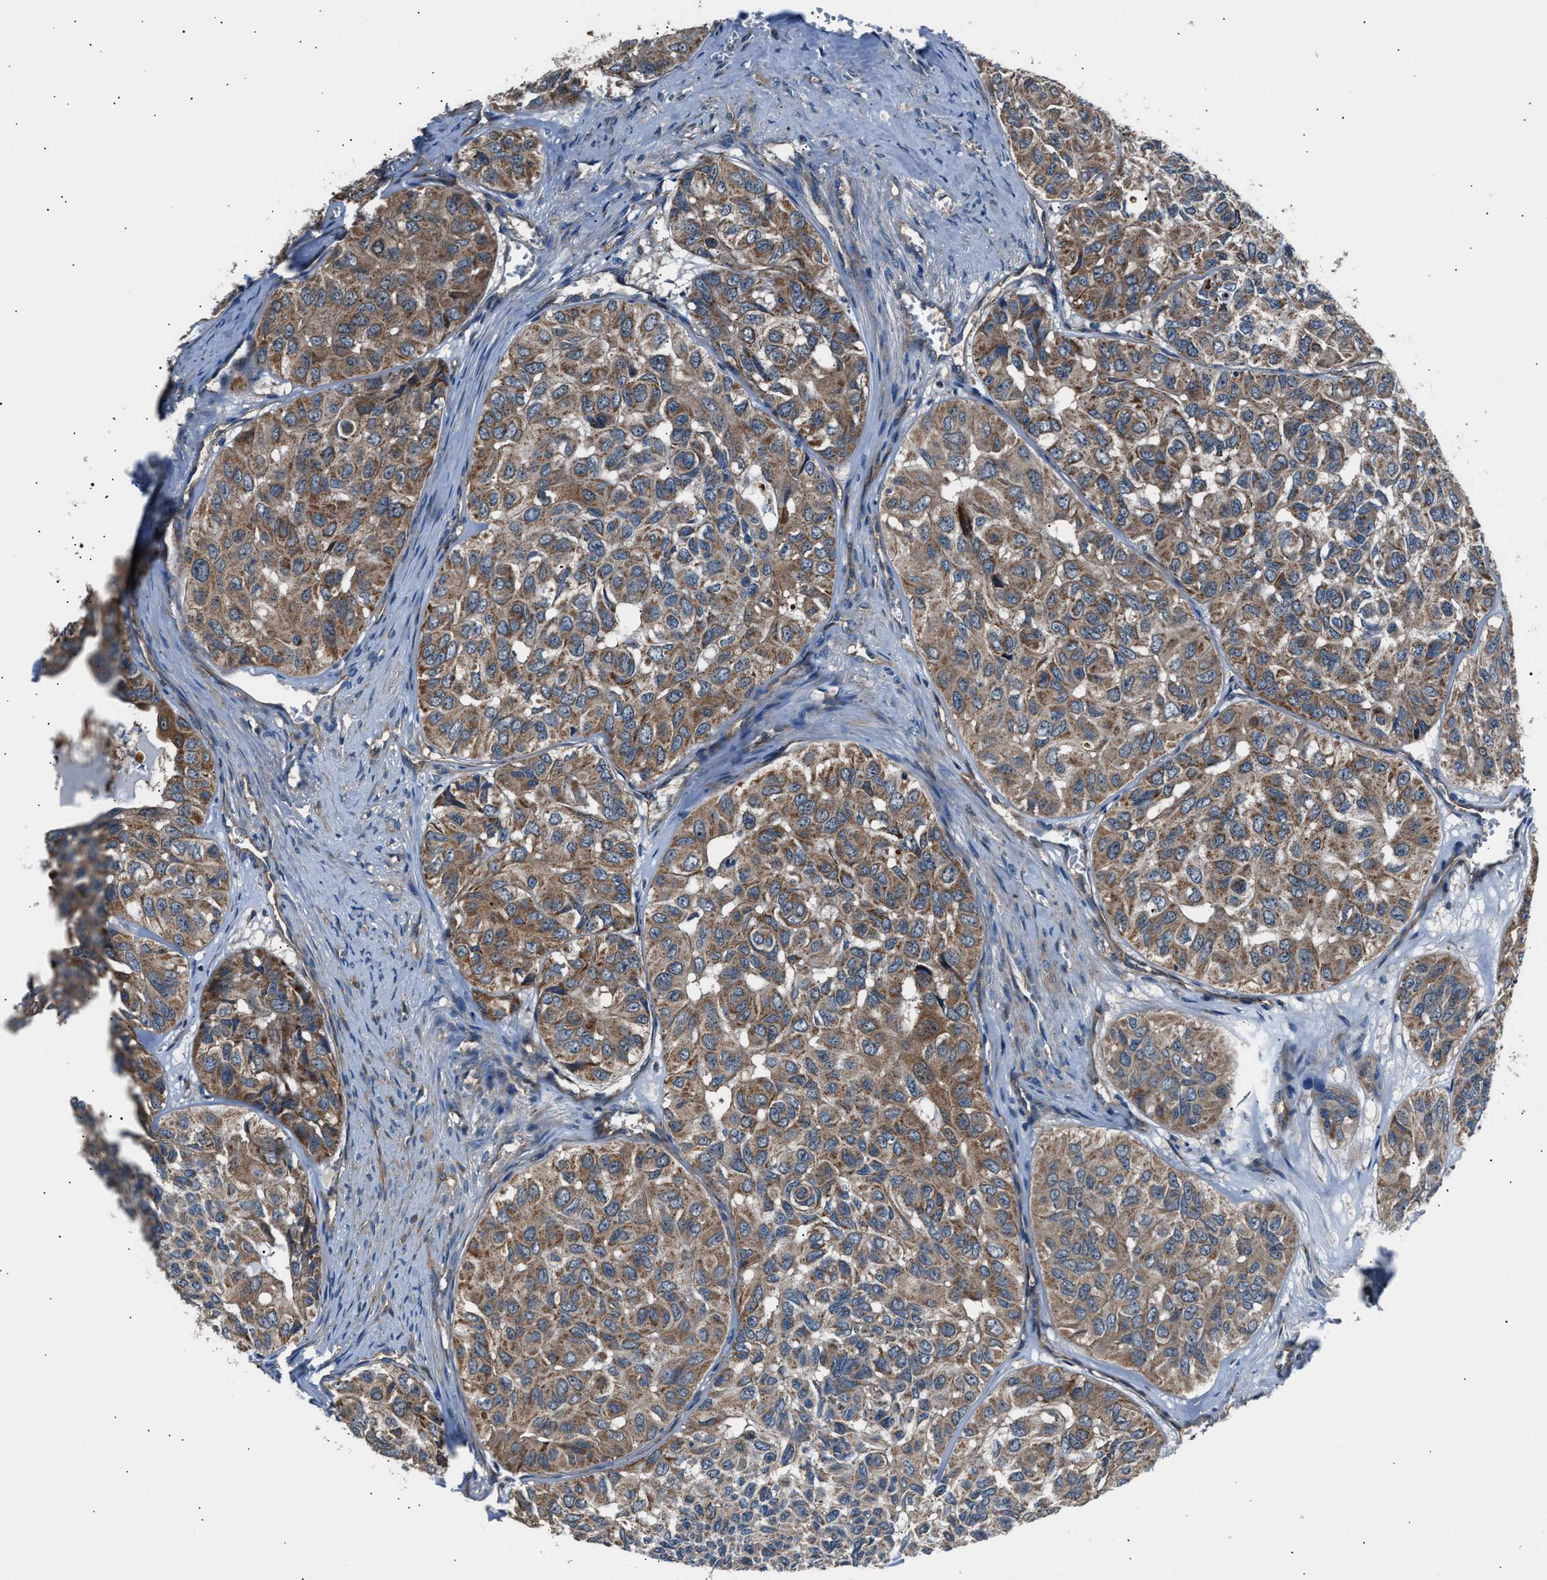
{"staining": {"intensity": "moderate", "quantity": ">75%", "location": "cytoplasmic/membranous"}, "tissue": "head and neck cancer", "cell_type": "Tumor cells", "image_type": "cancer", "snomed": [{"axis": "morphology", "description": "Adenocarcinoma, NOS"}, {"axis": "topography", "description": "Salivary gland, NOS"}, {"axis": "topography", "description": "Head-Neck"}], "caption": "High-magnification brightfield microscopy of adenocarcinoma (head and neck) stained with DAB (brown) and counterstained with hematoxylin (blue). tumor cells exhibit moderate cytoplasmic/membranous expression is appreciated in about>75% of cells.", "gene": "GGCT", "patient": {"sex": "female", "age": 76}}